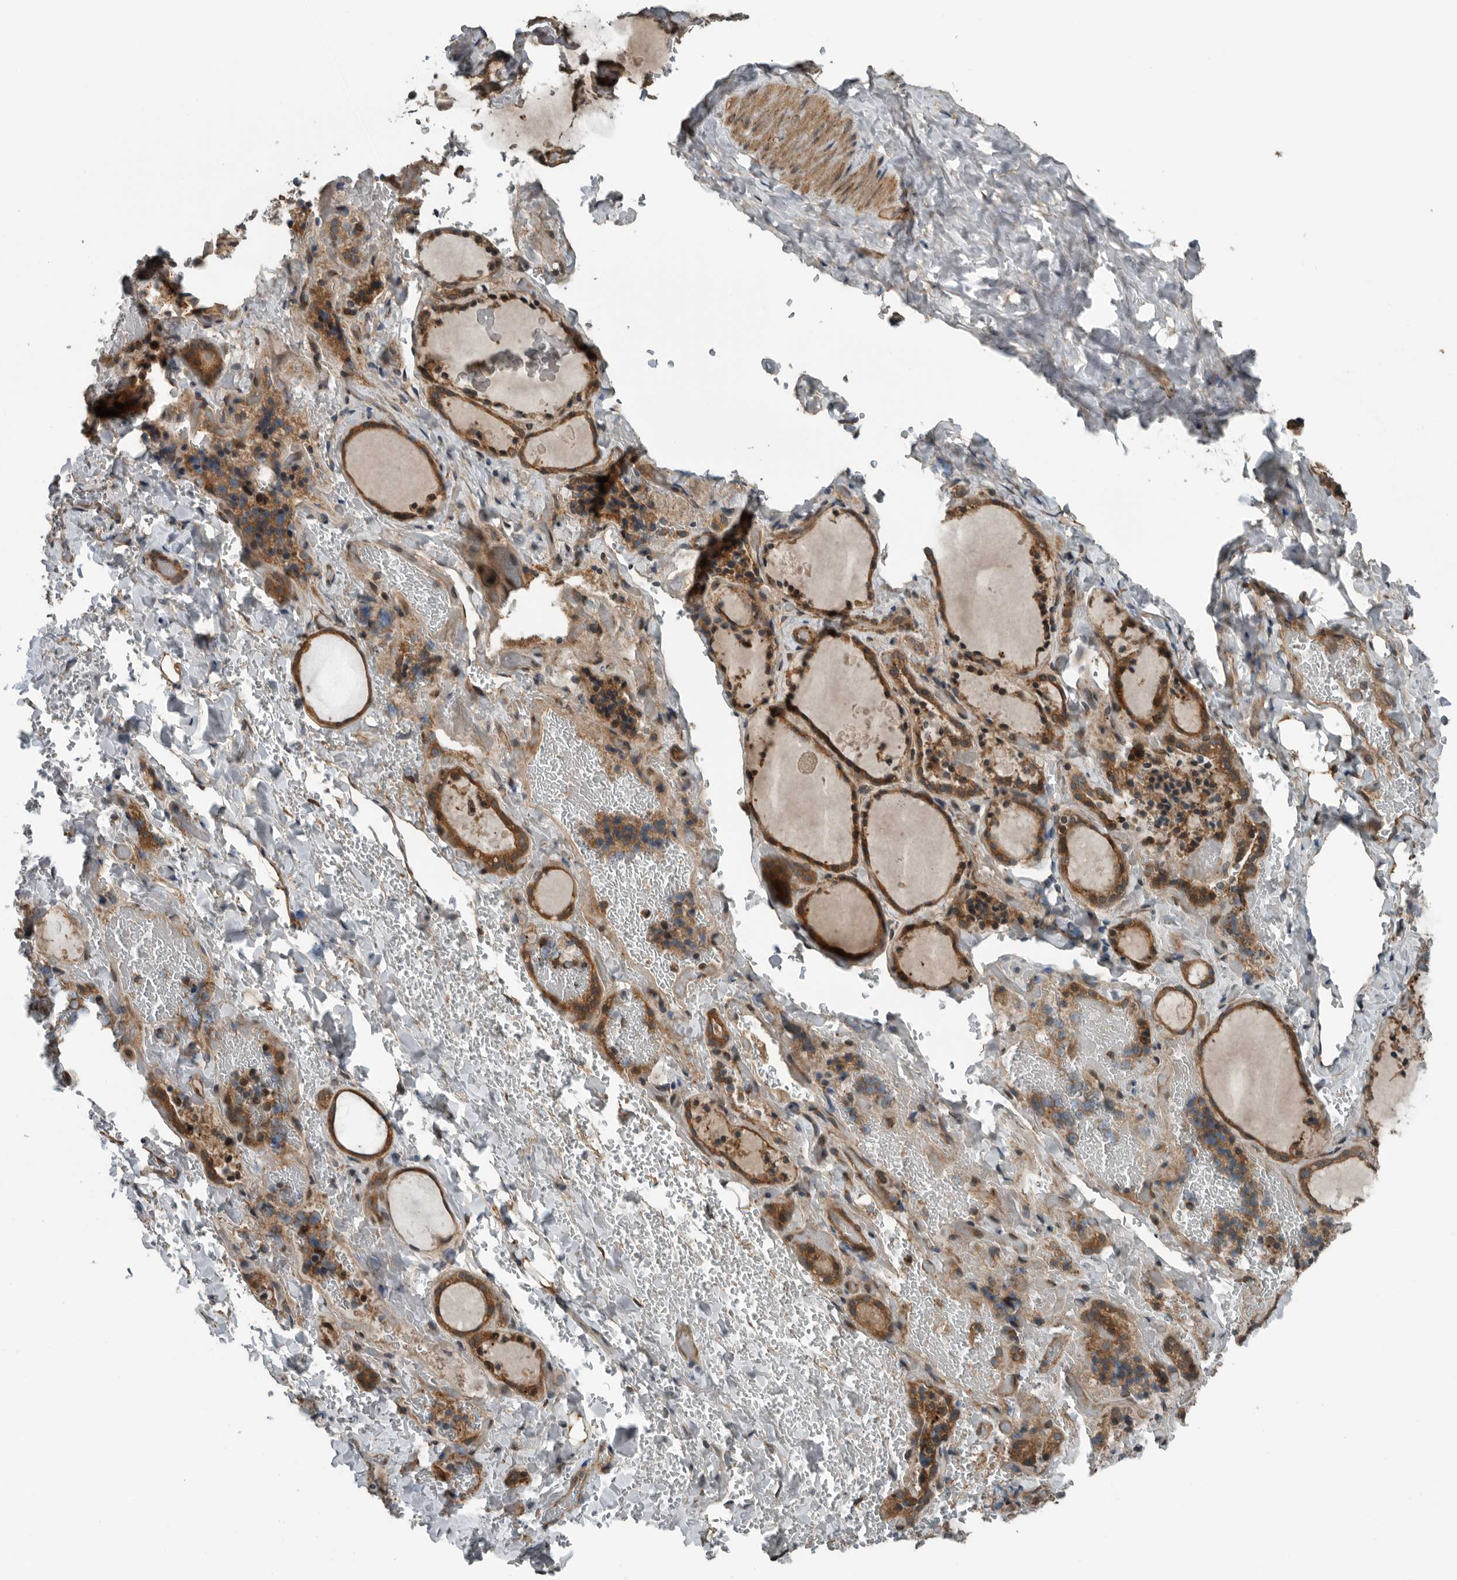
{"staining": {"intensity": "moderate", "quantity": ">75%", "location": "cytoplasmic/membranous"}, "tissue": "thyroid gland", "cell_type": "Glandular cells", "image_type": "normal", "snomed": [{"axis": "morphology", "description": "Normal tissue, NOS"}, {"axis": "topography", "description": "Thyroid gland"}], "caption": "Protein expression by immunohistochemistry (IHC) demonstrates moderate cytoplasmic/membranous expression in approximately >75% of glandular cells in benign thyroid gland.", "gene": "AMFR", "patient": {"sex": "female", "age": 44}}